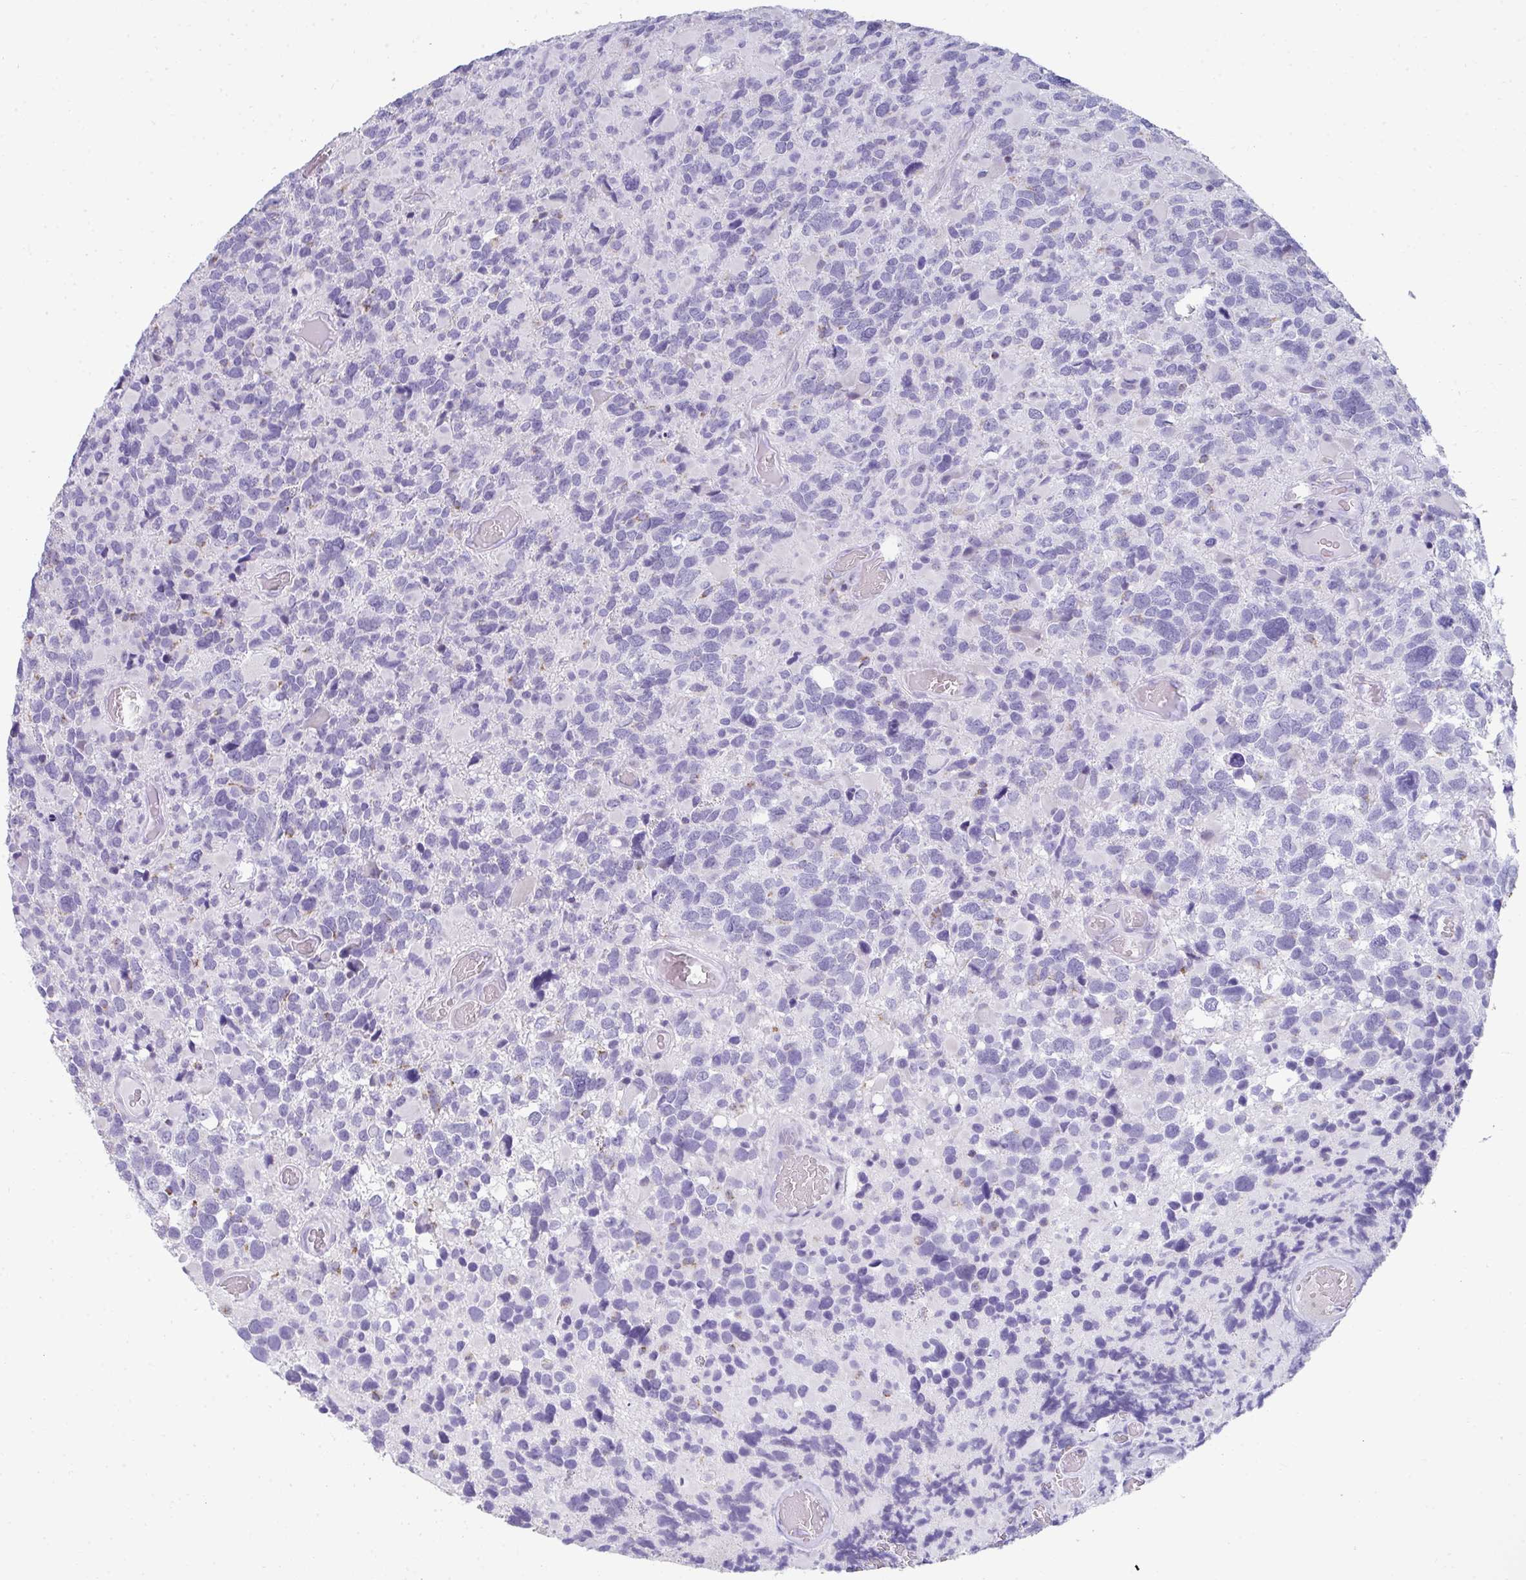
{"staining": {"intensity": "negative", "quantity": "none", "location": "none"}, "tissue": "glioma", "cell_type": "Tumor cells", "image_type": "cancer", "snomed": [{"axis": "morphology", "description": "Glioma, malignant, High grade"}, {"axis": "topography", "description": "Brain"}], "caption": "There is no significant positivity in tumor cells of glioma.", "gene": "RLF", "patient": {"sex": "female", "age": 40}}